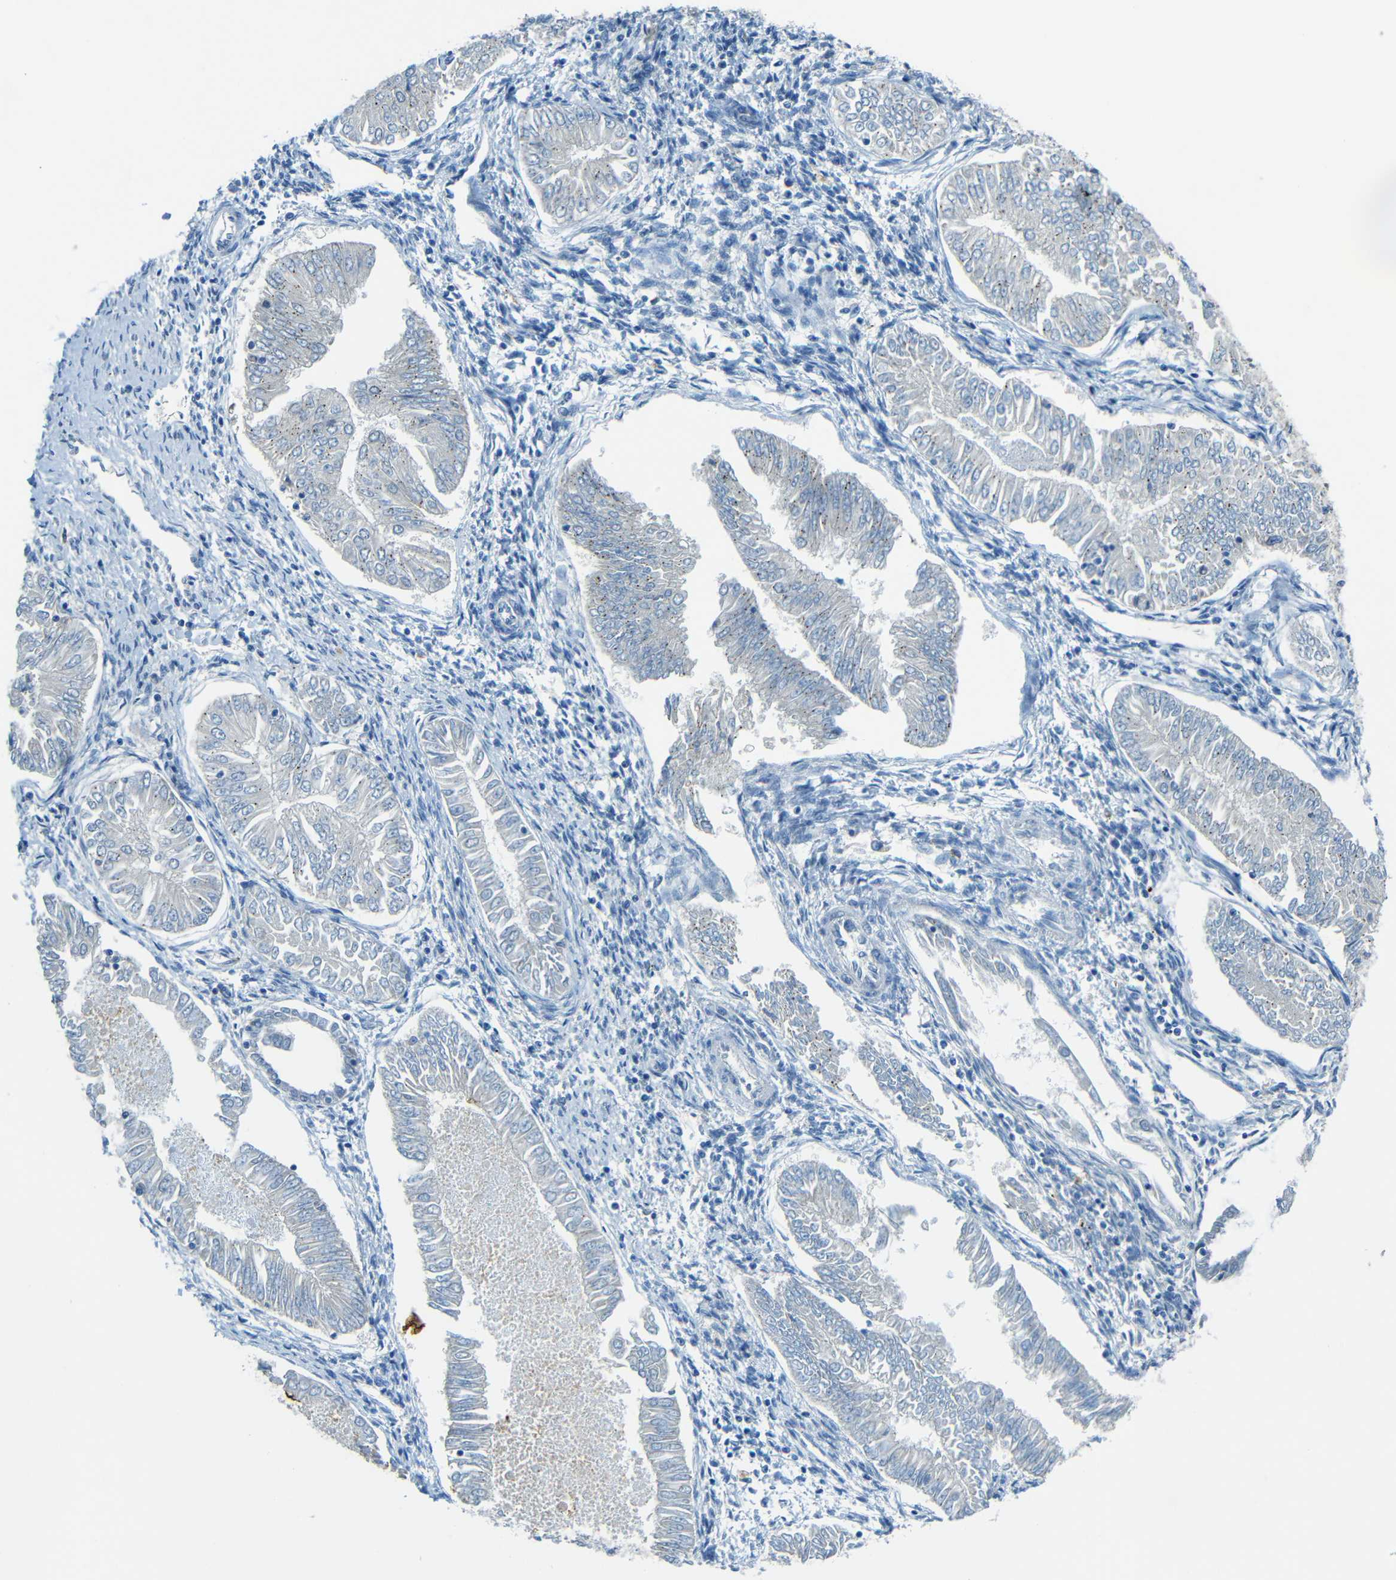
{"staining": {"intensity": "negative", "quantity": "none", "location": "none"}, "tissue": "endometrial cancer", "cell_type": "Tumor cells", "image_type": "cancer", "snomed": [{"axis": "morphology", "description": "Adenocarcinoma, NOS"}, {"axis": "topography", "description": "Endometrium"}], "caption": "The histopathology image reveals no significant staining in tumor cells of endometrial cancer.", "gene": "ANKRD22", "patient": {"sex": "female", "age": 53}}